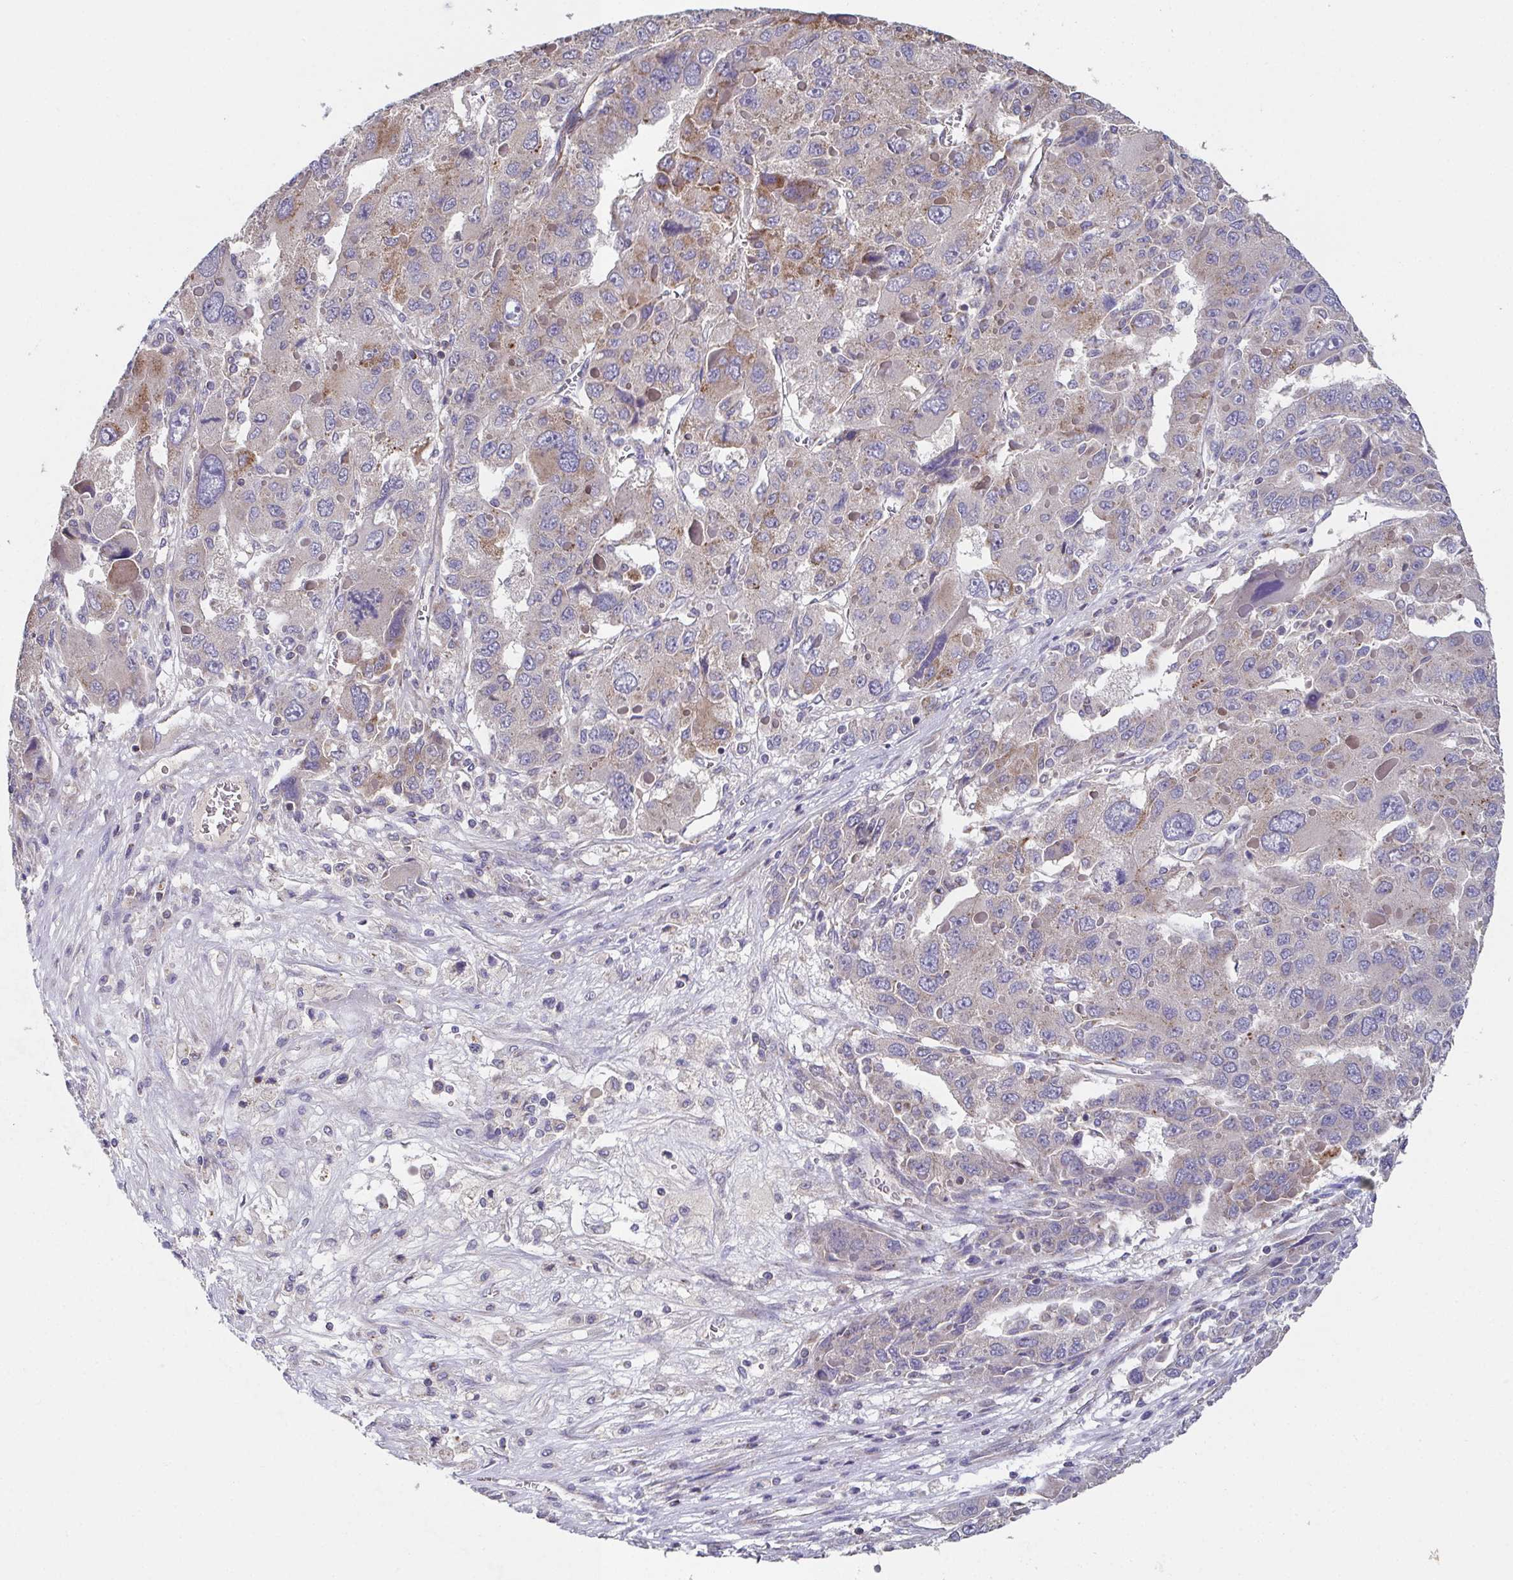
{"staining": {"intensity": "weak", "quantity": "<25%", "location": "cytoplasmic/membranous"}, "tissue": "liver cancer", "cell_type": "Tumor cells", "image_type": "cancer", "snomed": [{"axis": "morphology", "description": "Carcinoma, Hepatocellular, NOS"}, {"axis": "topography", "description": "Liver"}], "caption": "This is an immunohistochemistry histopathology image of liver hepatocellular carcinoma. There is no positivity in tumor cells.", "gene": "MT-ND3", "patient": {"sex": "female", "age": 41}}